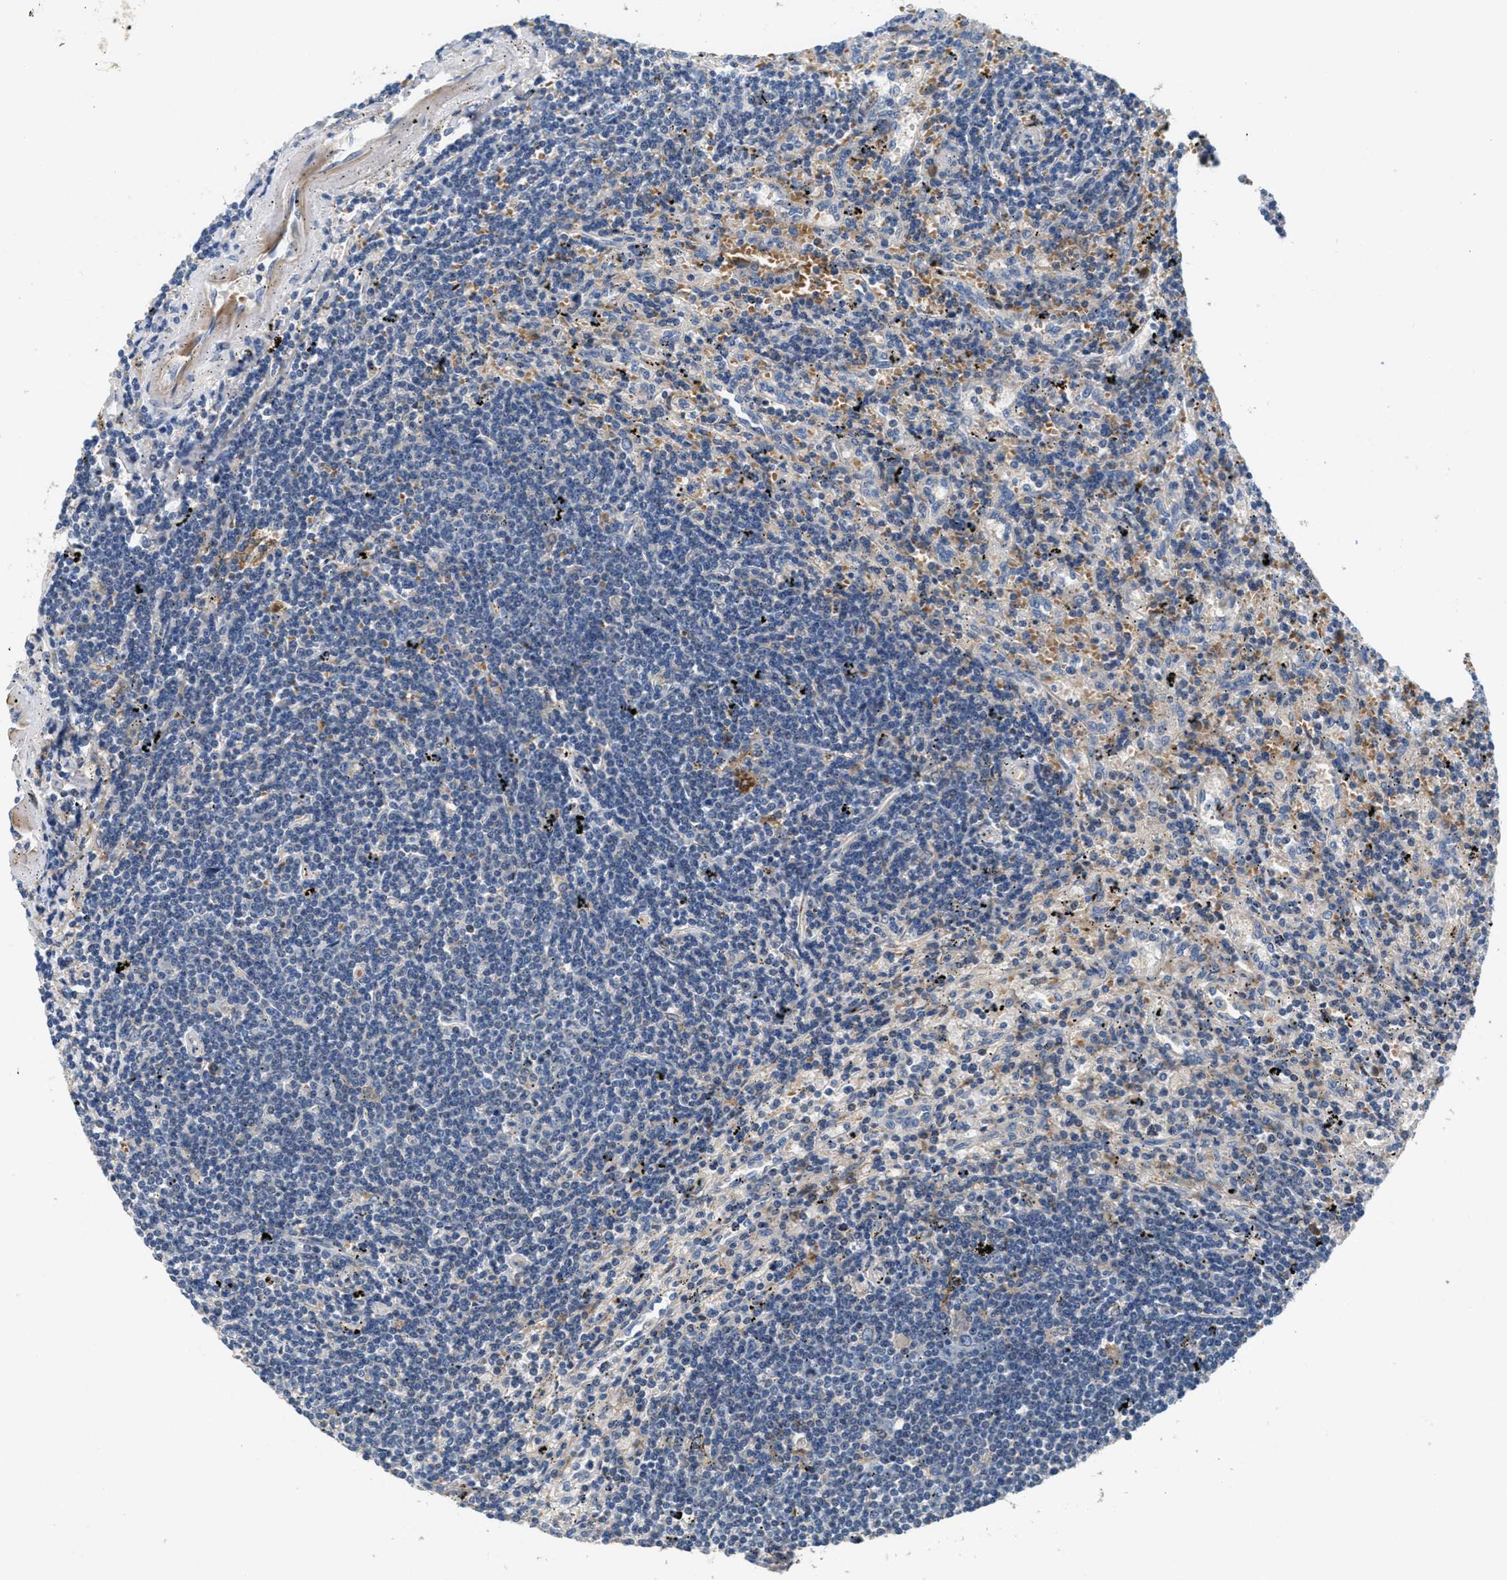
{"staining": {"intensity": "negative", "quantity": "none", "location": "none"}, "tissue": "lymphoma", "cell_type": "Tumor cells", "image_type": "cancer", "snomed": [{"axis": "morphology", "description": "Malignant lymphoma, non-Hodgkin's type, Low grade"}, {"axis": "topography", "description": "Spleen"}], "caption": "Immunohistochemical staining of human lymphoma displays no significant expression in tumor cells.", "gene": "DGKE", "patient": {"sex": "male", "age": 76}}